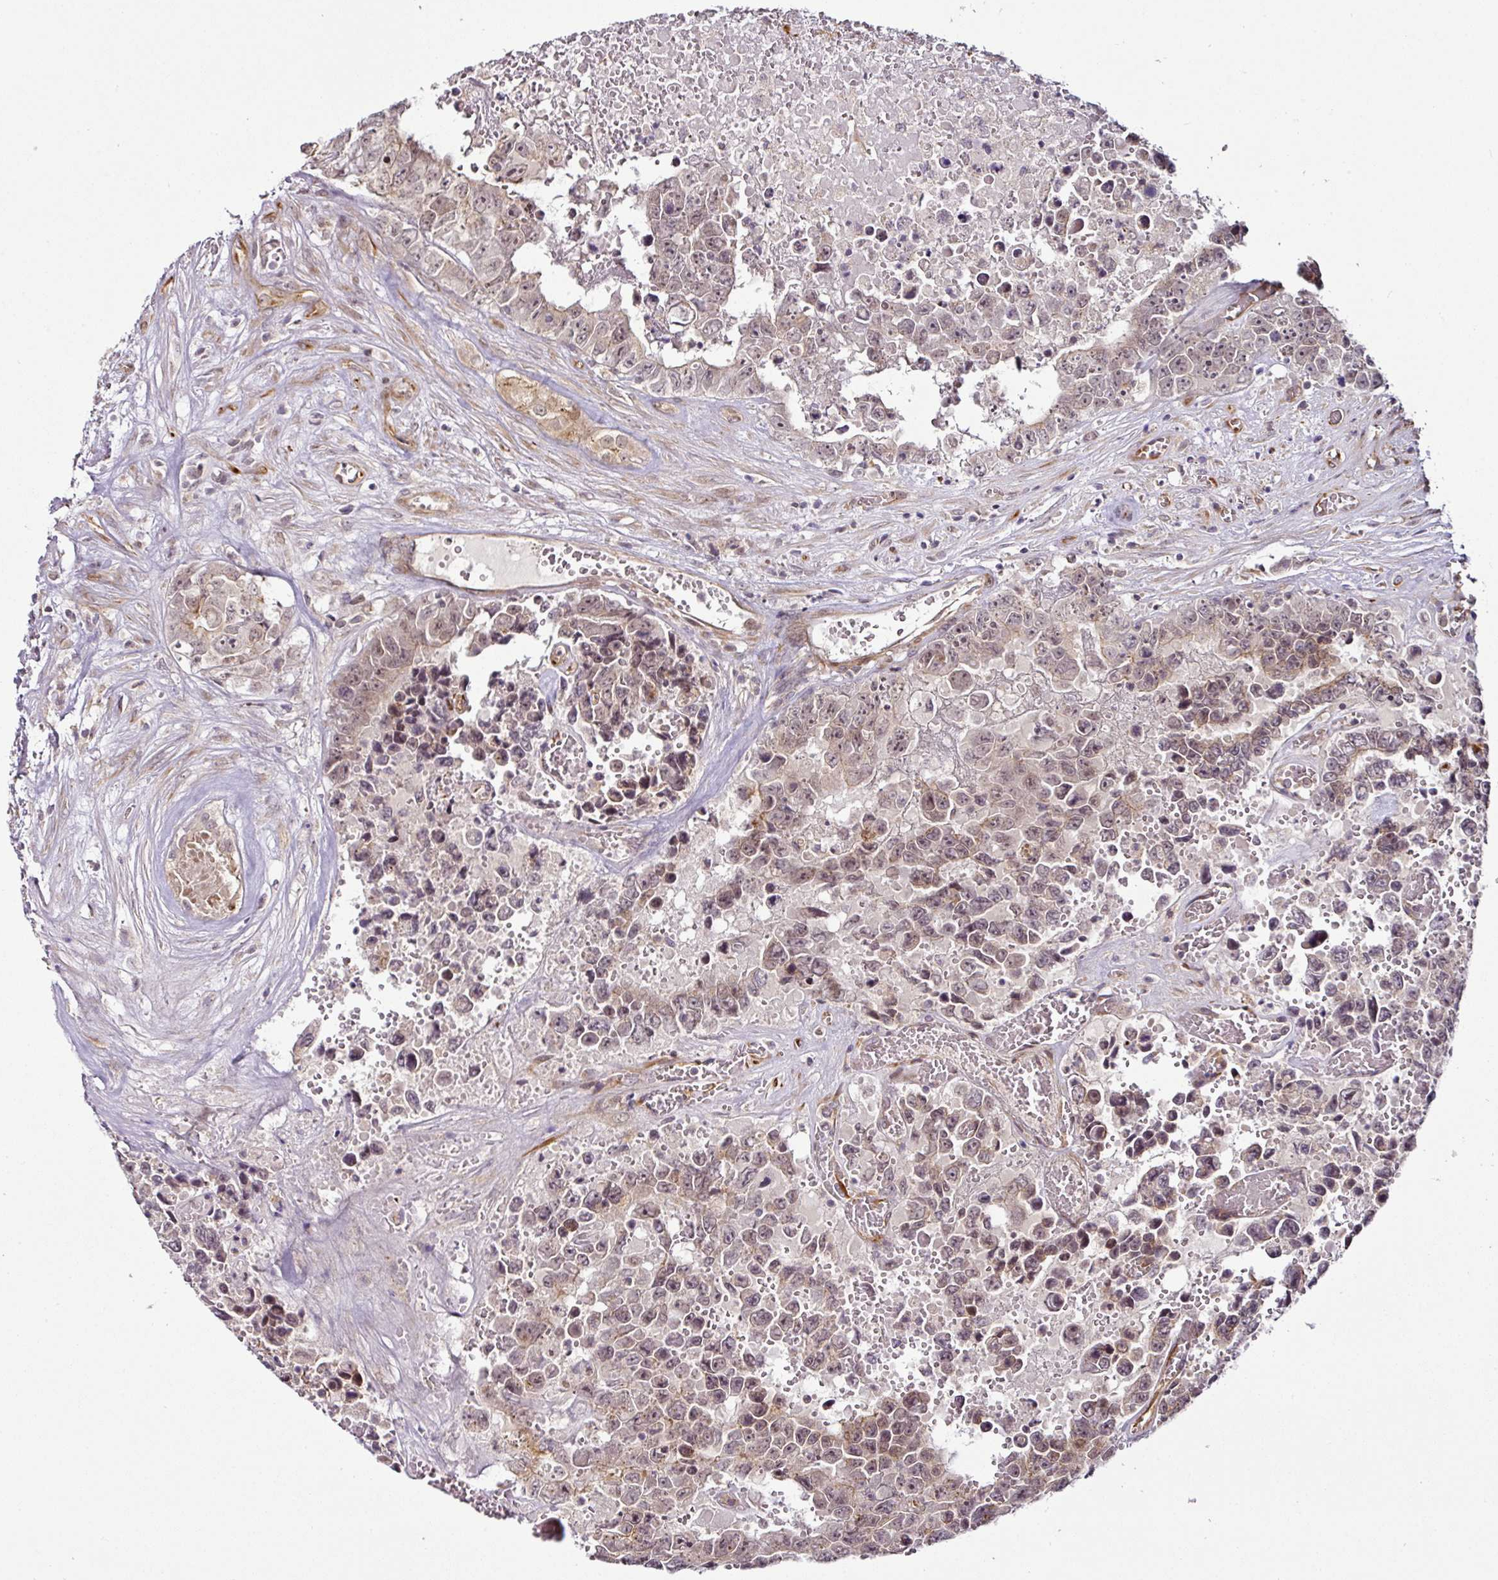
{"staining": {"intensity": "weak", "quantity": ">75%", "location": "nuclear"}, "tissue": "testis cancer", "cell_type": "Tumor cells", "image_type": "cancer", "snomed": [{"axis": "morphology", "description": "Normal tissue, NOS"}, {"axis": "morphology", "description": "Carcinoma, Embryonal, NOS"}, {"axis": "topography", "description": "Testis"}, {"axis": "topography", "description": "Epididymis"}], "caption": "Immunohistochemical staining of embryonal carcinoma (testis) displays low levels of weak nuclear staining in about >75% of tumor cells.", "gene": "DCAF13", "patient": {"sex": "male", "age": 25}}